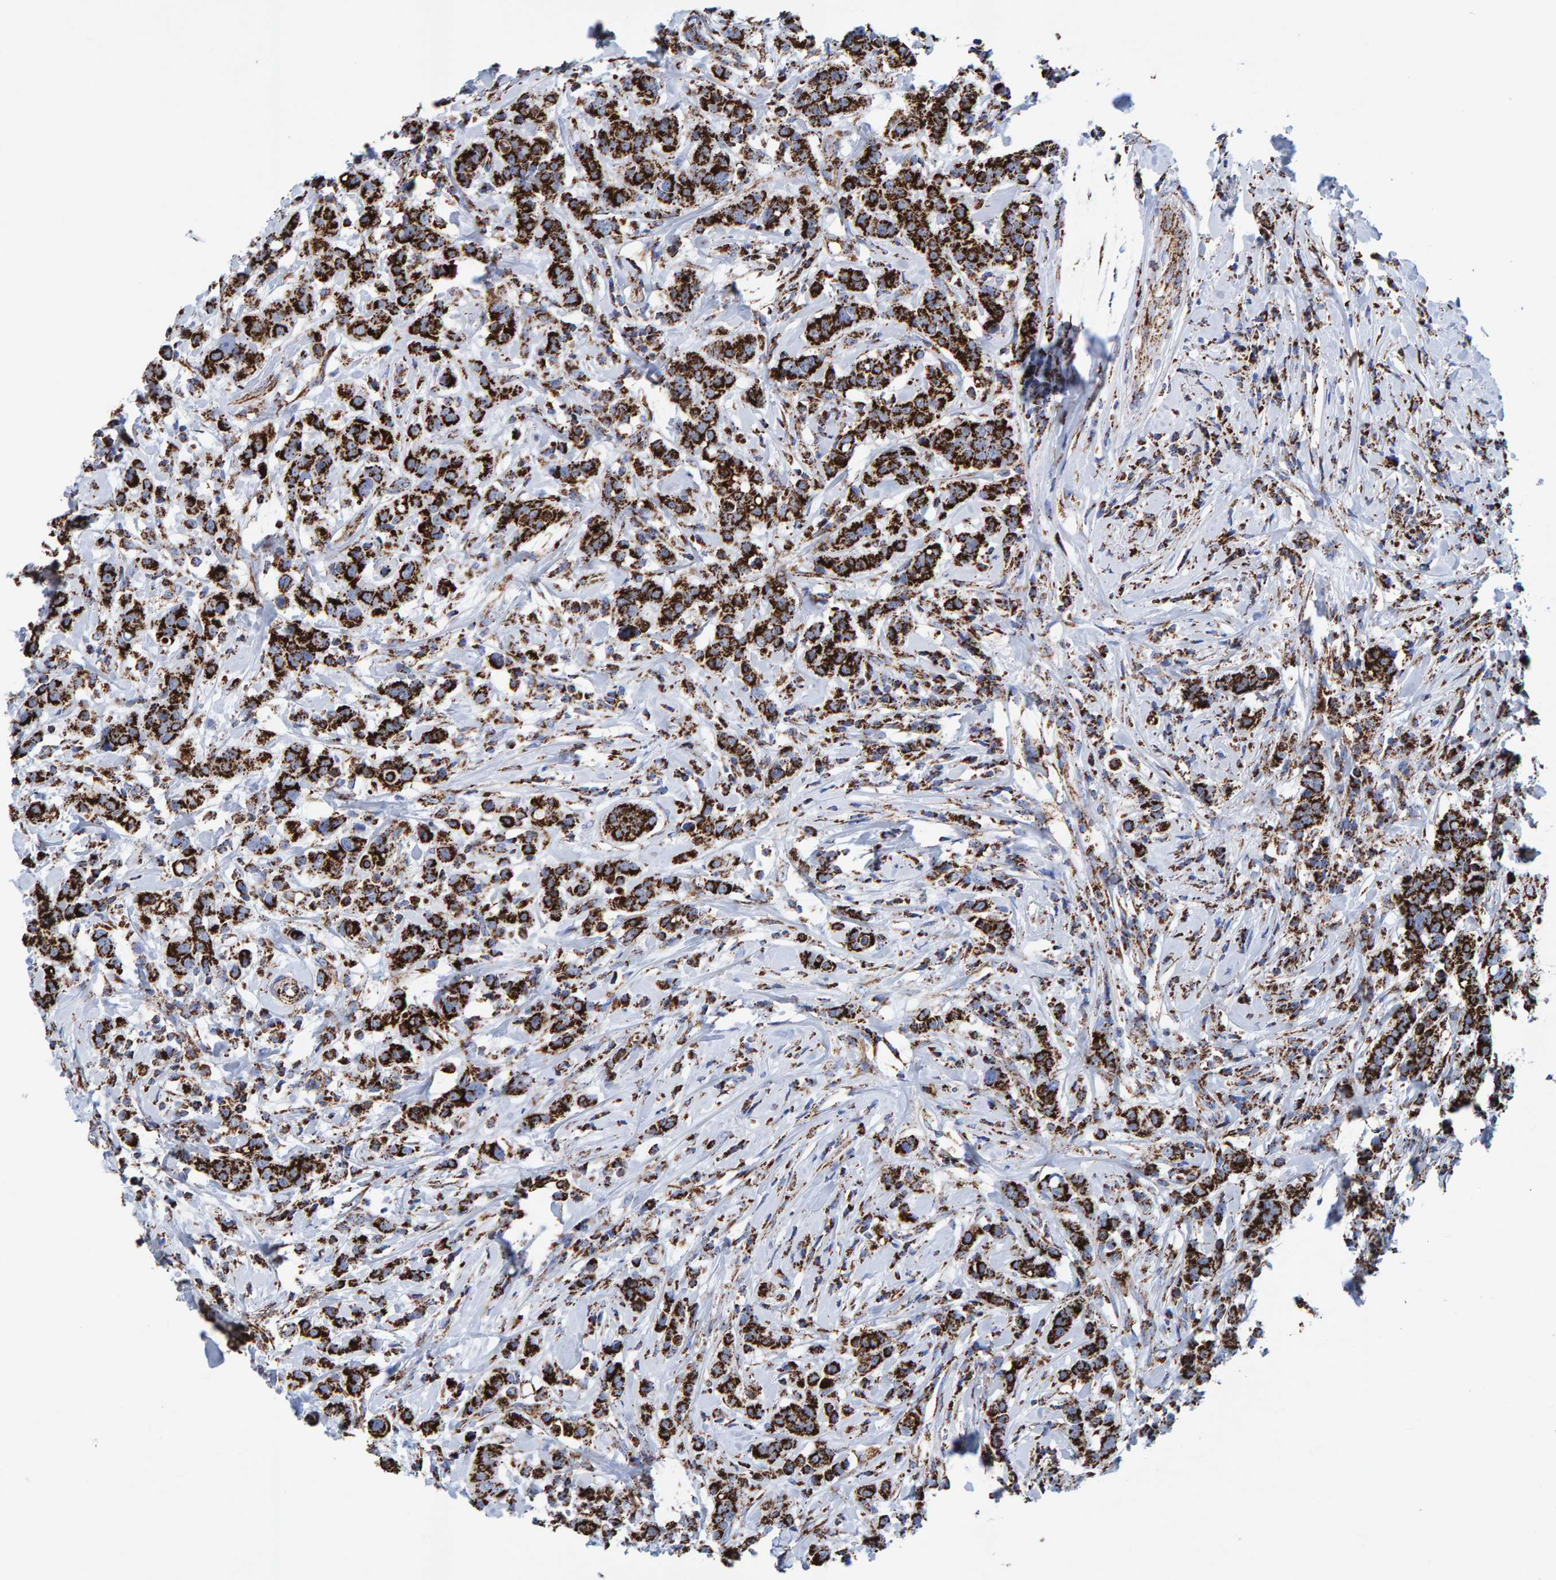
{"staining": {"intensity": "strong", "quantity": ">75%", "location": "cytoplasmic/membranous"}, "tissue": "breast cancer", "cell_type": "Tumor cells", "image_type": "cancer", "snomed": [{"axis": "morphology", "description": "Duct carcinoma"}, {"axis": "topography", "description": "Breast"}], "caption": "Tumor cells display high levels of strong cytoplasmic/membranous expression in approximately >75% of cells in breast cancer.", "gene": "ENSG00000262660", "patient": {"sex": "female", "age": 27}}